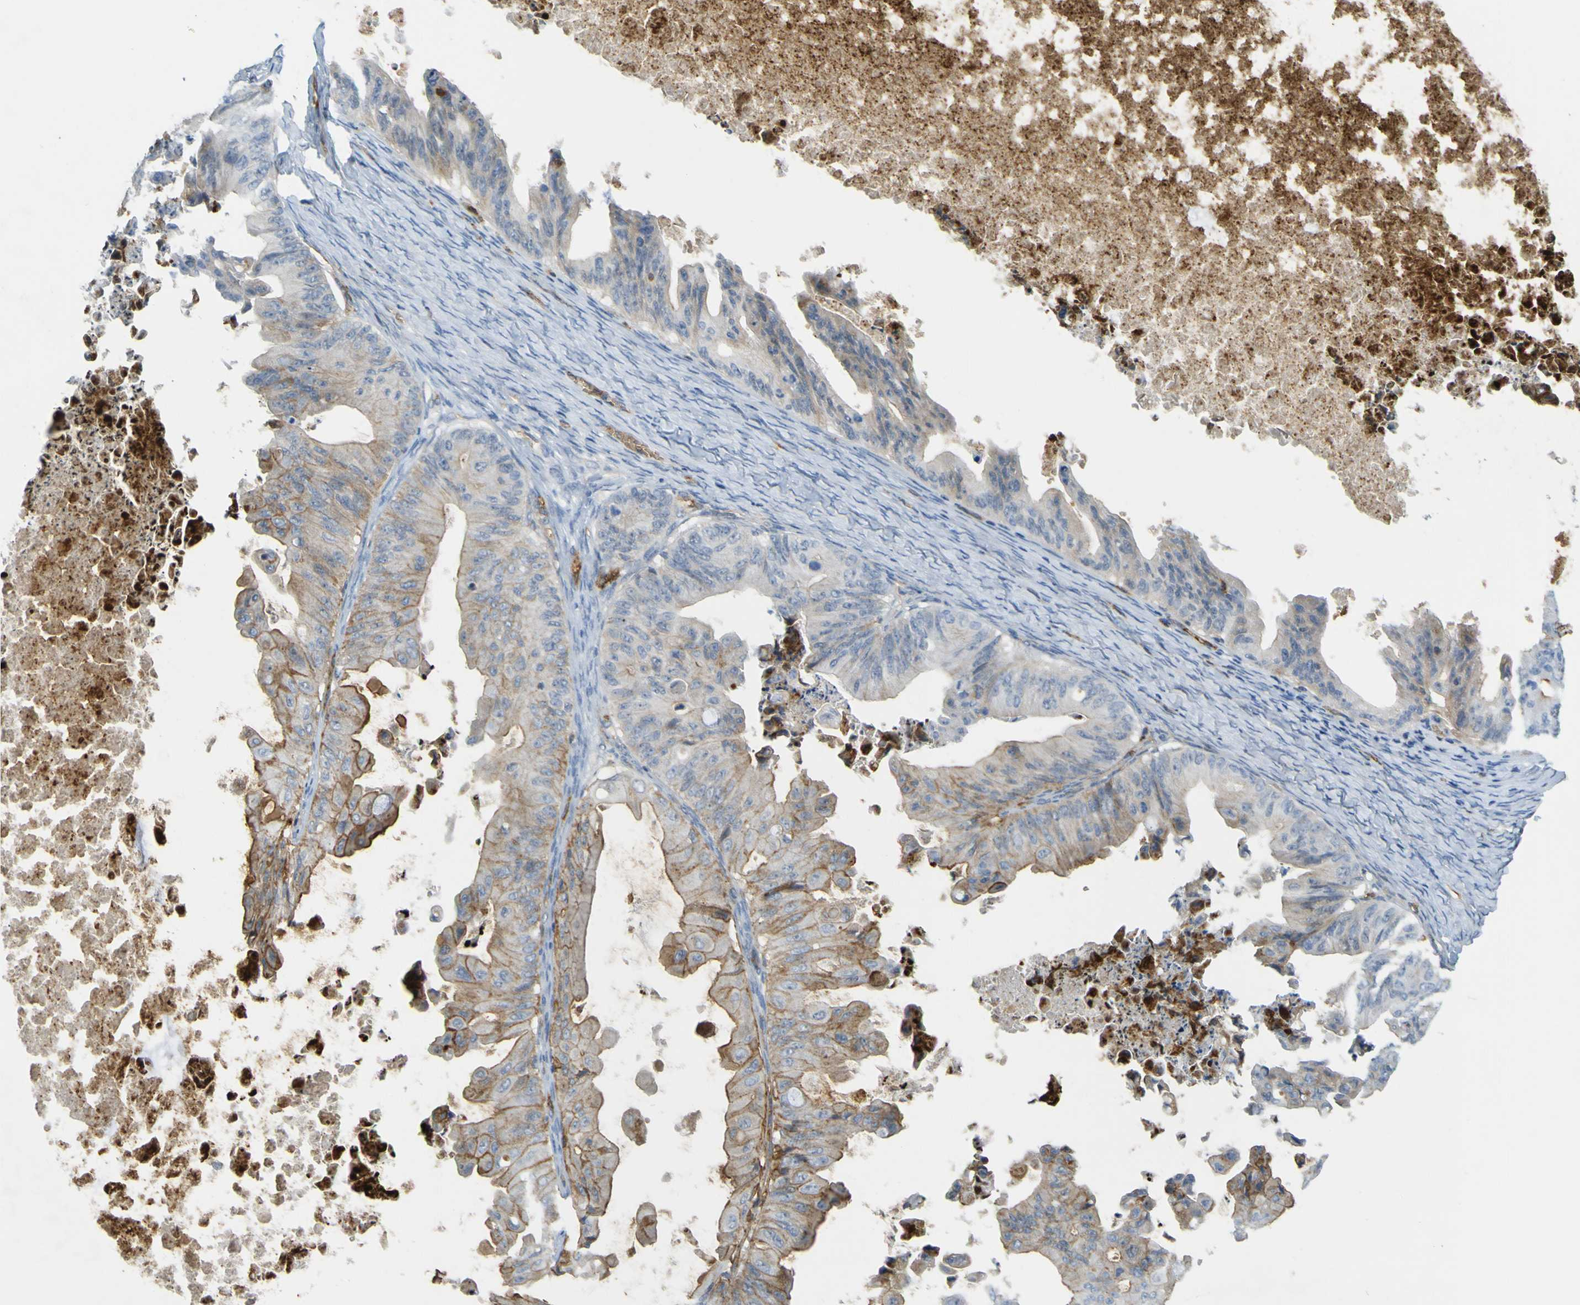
{"staining": {"intensity": "moderate", "quantity": "25%-75%", "location": "cytoplasmic/membranous"}, "tissue": "ovarian cancer", "cell_type": "Tumor cells", "image_type": "cancer", "snomed": [{"axis": "morphology", "description": "Cystadenocarcinoma, mucinous, NOS"}, {"axis": "topography", "description": "Ovary"}], "caption": "The histopathology image displays a brown stain indicating the presence of a protein in the cytoplasmic/membranous of tumor cells in ovarian cancer.", "gene": "PLXDC1", "patient": {"sex": "female", "age": 37}}